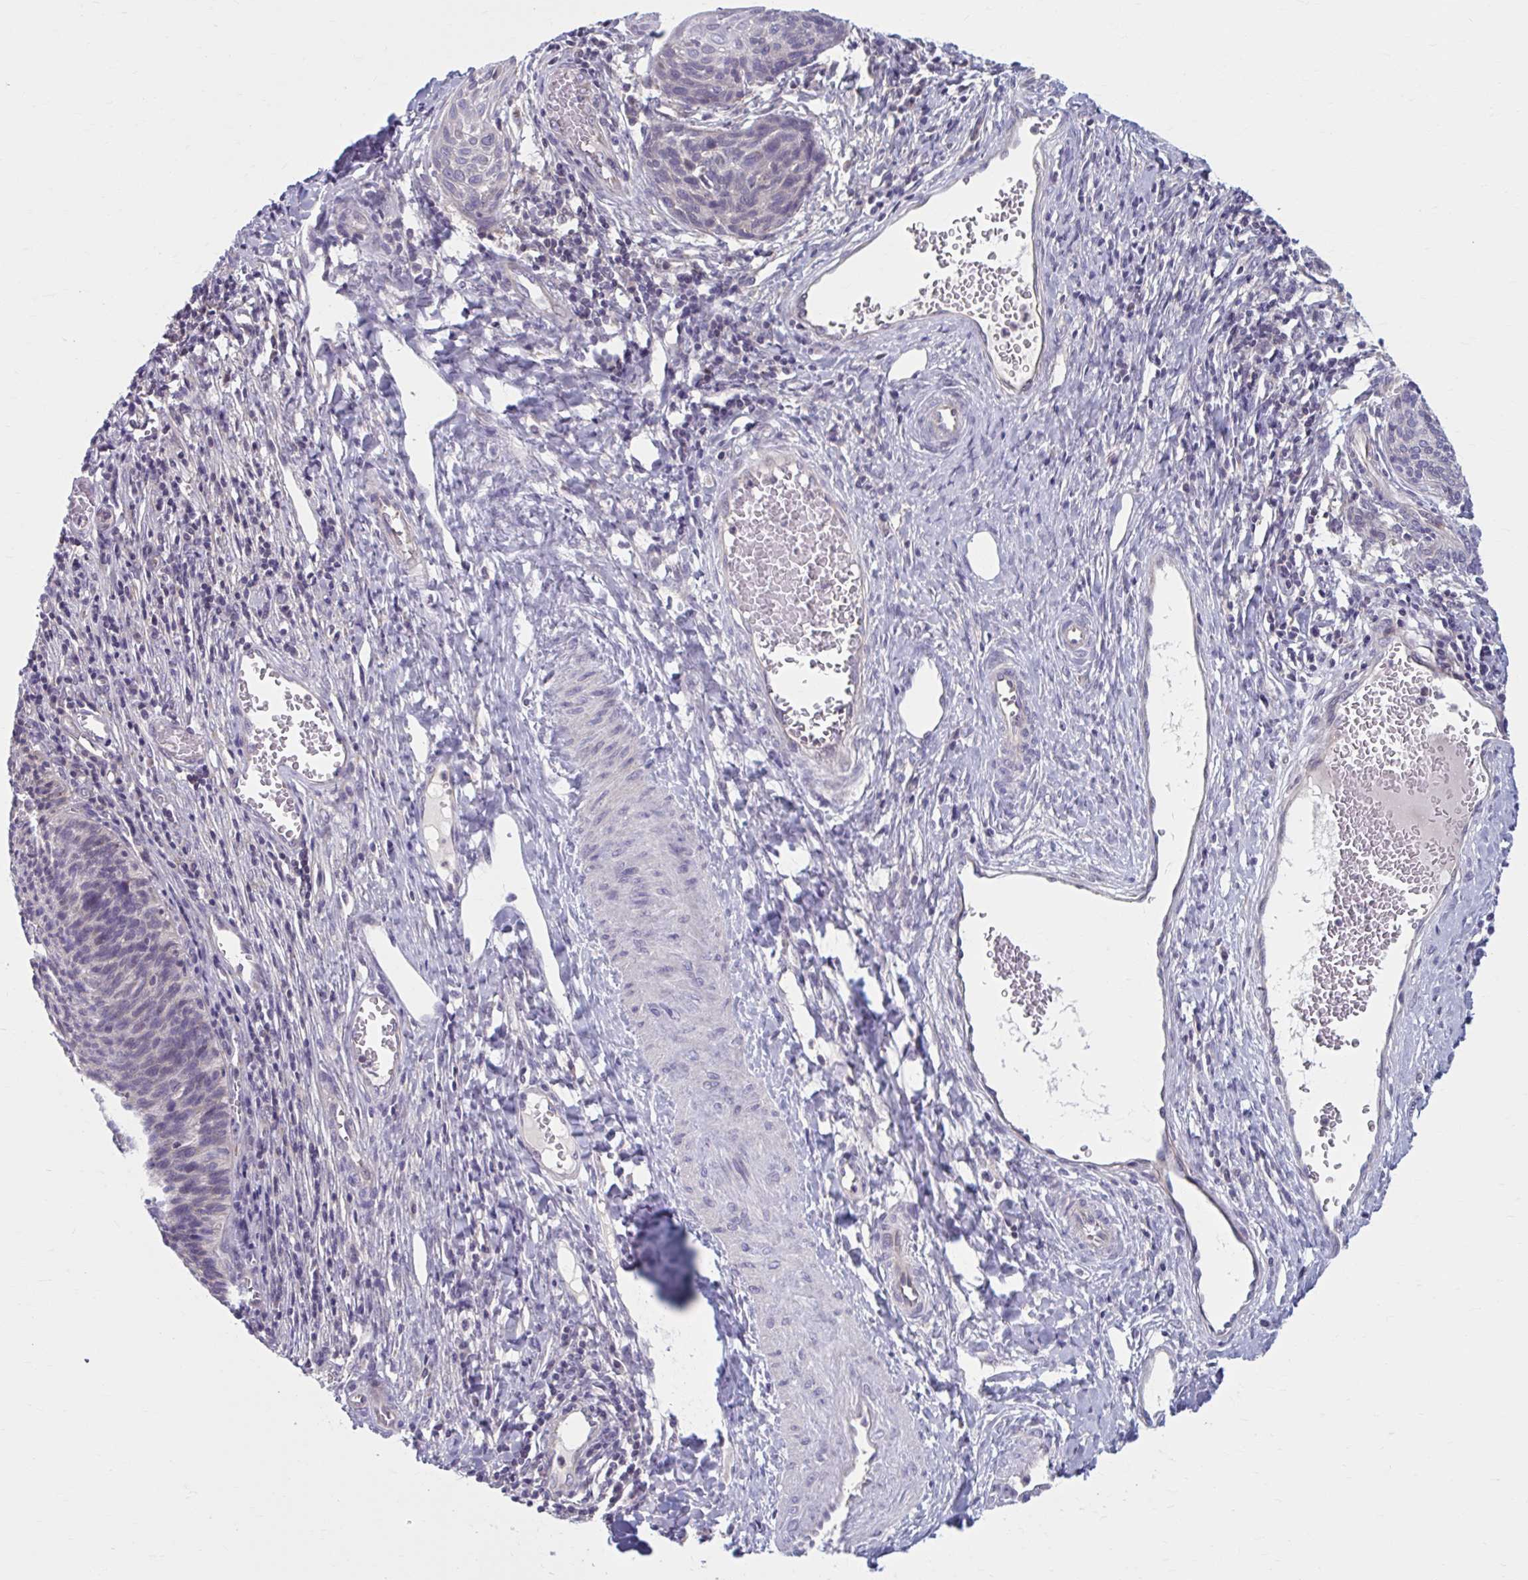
{"staining": {"intensity": "negative", "quantity": "none", "location": "none"}, "tissue": "cervical cancer", "cell_type": "Tumor cells", "image_type": "cancer", "snomed": [{"axis": "morphology", "description": "Squamous cell carcinoma, NOS"}, {"axis": "topography", "description": "Cervix"}], "caption": "IHC image of neoplastic tissue: human cervical cancer (squamous cell carcinoma) stained with DAB (3,3'-diaminobenzidine) shows no significant protein staining in tumor cells.", "gene": "CHST3", "patient": {"sex": "female", "age": 49}}